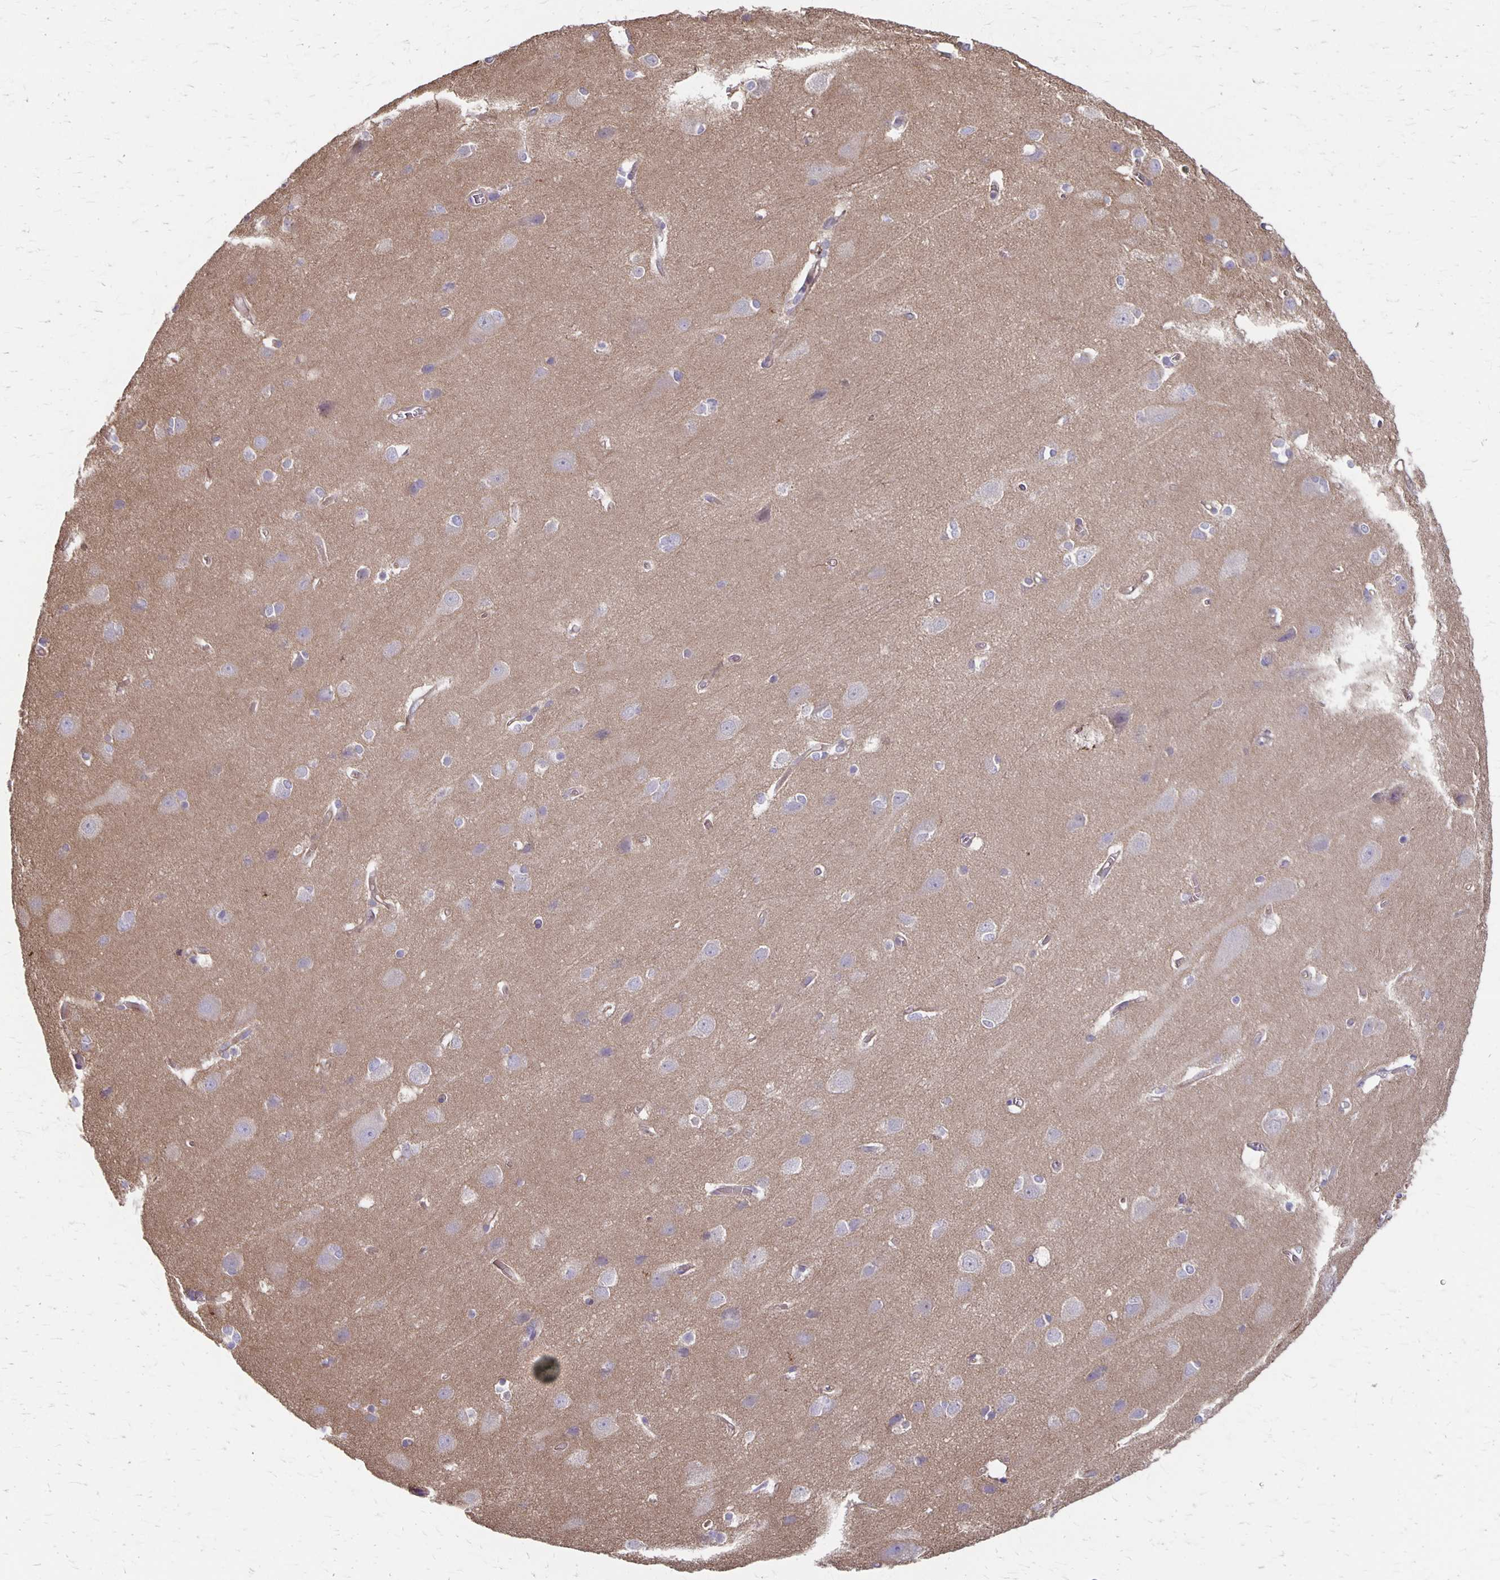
{"staining": {"intensity": "weak", "quantity": "<25%", "location": "cytoplasmic/membranous"}, "tissue": "cerebral cortex", "cell_type": "Endothelial cells", "image_type": "normal", "snomed": [{"axis": "morphology", "description": "Normal tissue, NOS"}, {"axis": "topography", "description": "Cerebral cortex"}], "caption": "Image shows no significant protein expression in endothelial cells of unremarkable cerebral cortex.", "gene": "PPP1R3E", "patient": {"sex": "male", "age": 37}}